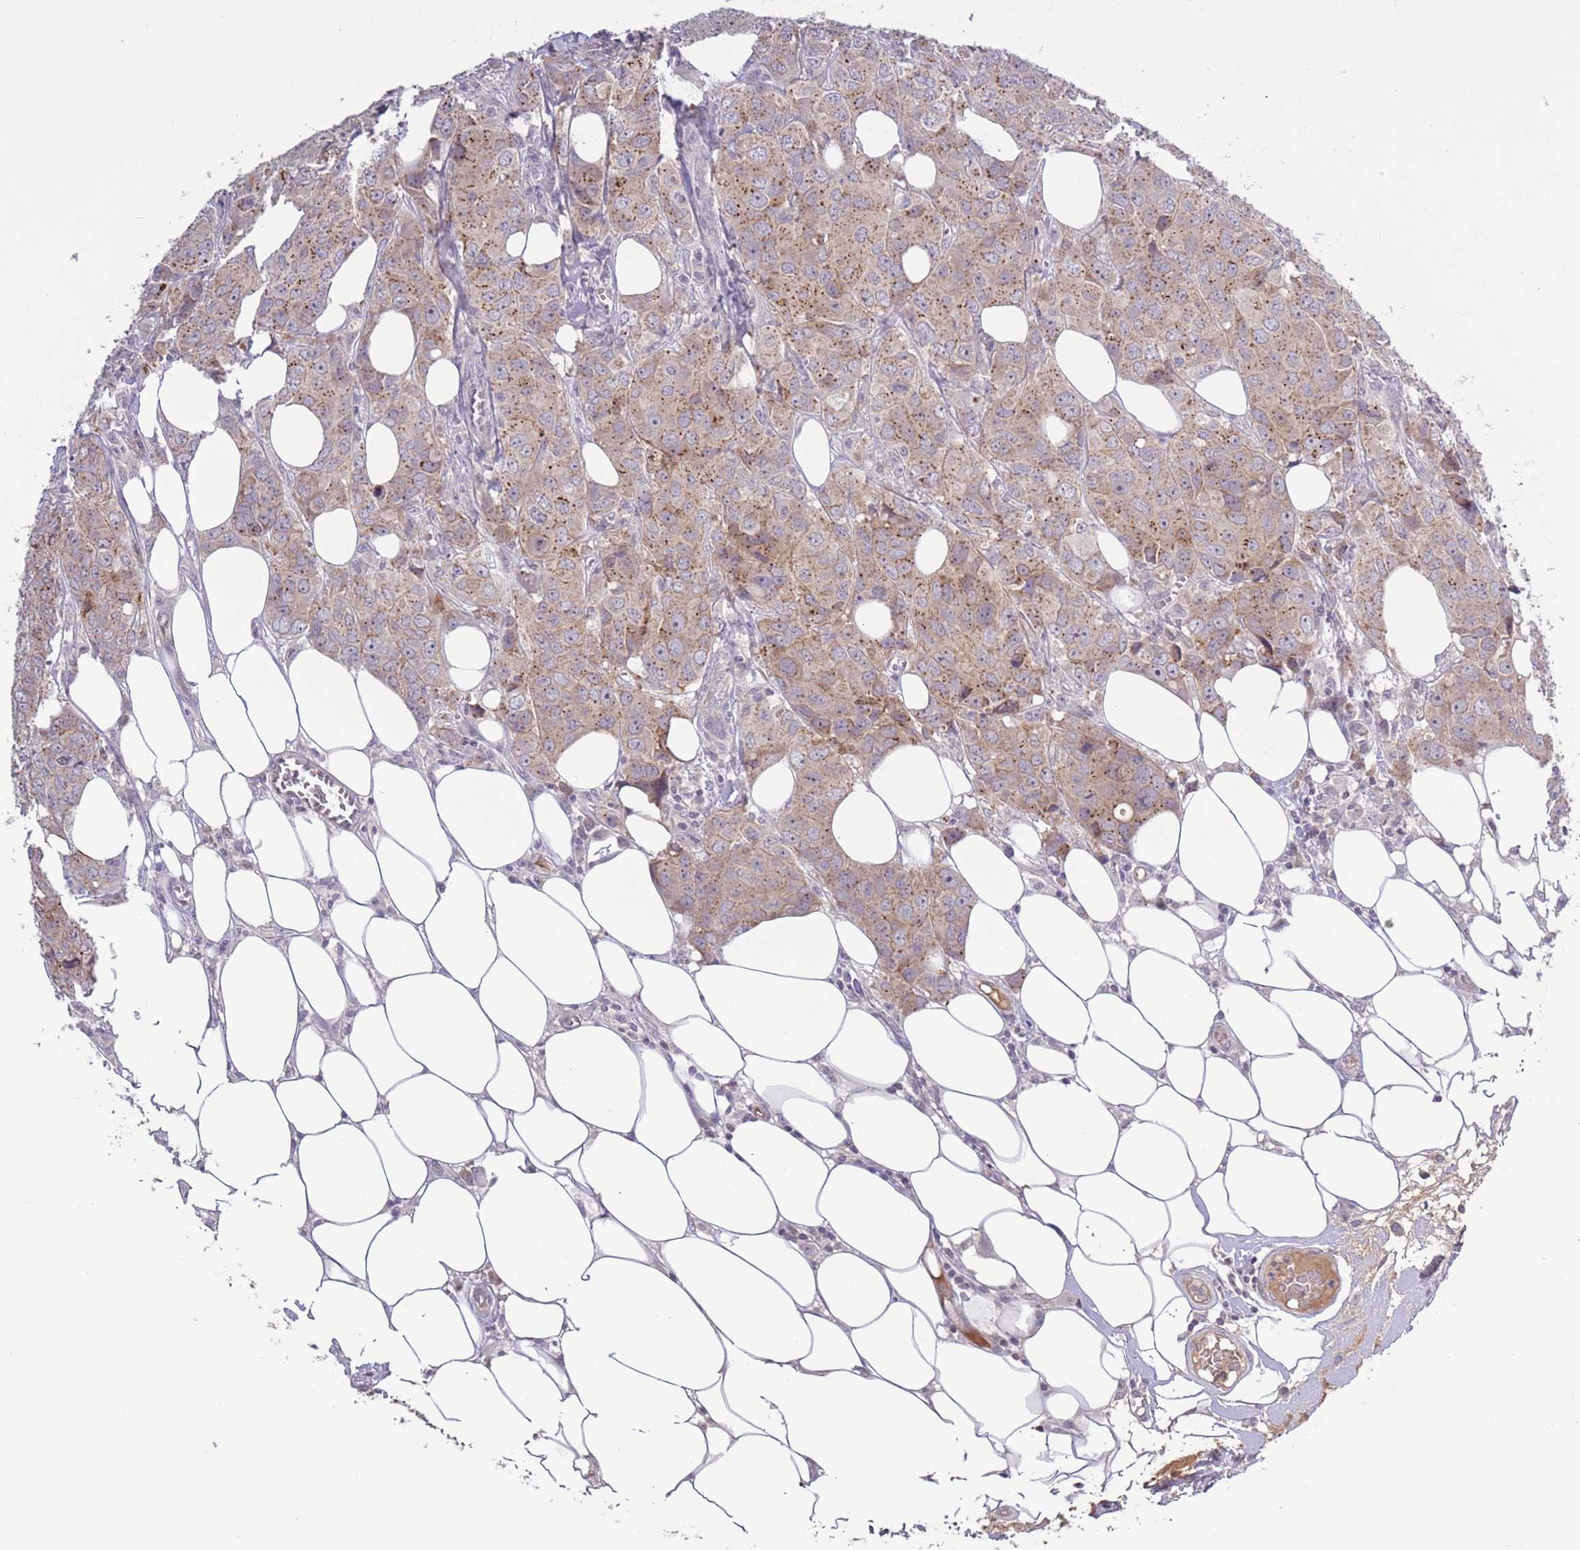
{"staining": {"intensity": "moderate", "quantity": ">75%", "location": "cytoplasmic/membranous"}, "tissue": "breast cancer", "cell_type": "Tumor cells", "image_type": "cancer", "snomed": [{"axis": "morphology", "description": "Duct carcinoma"}, {"axis": "topography", "description": "Breast"}], "caption": "Breast cancer was stained to show a protein in brown. There is medium levels of moderate cytoplasmic/membranous positivity in approximately >75% of tumor cells. (Brightfield microscopy of DAB IHC at high magnification).", "gene": "SHROOM3", "patient": {"sex": "female", "age": 43}}